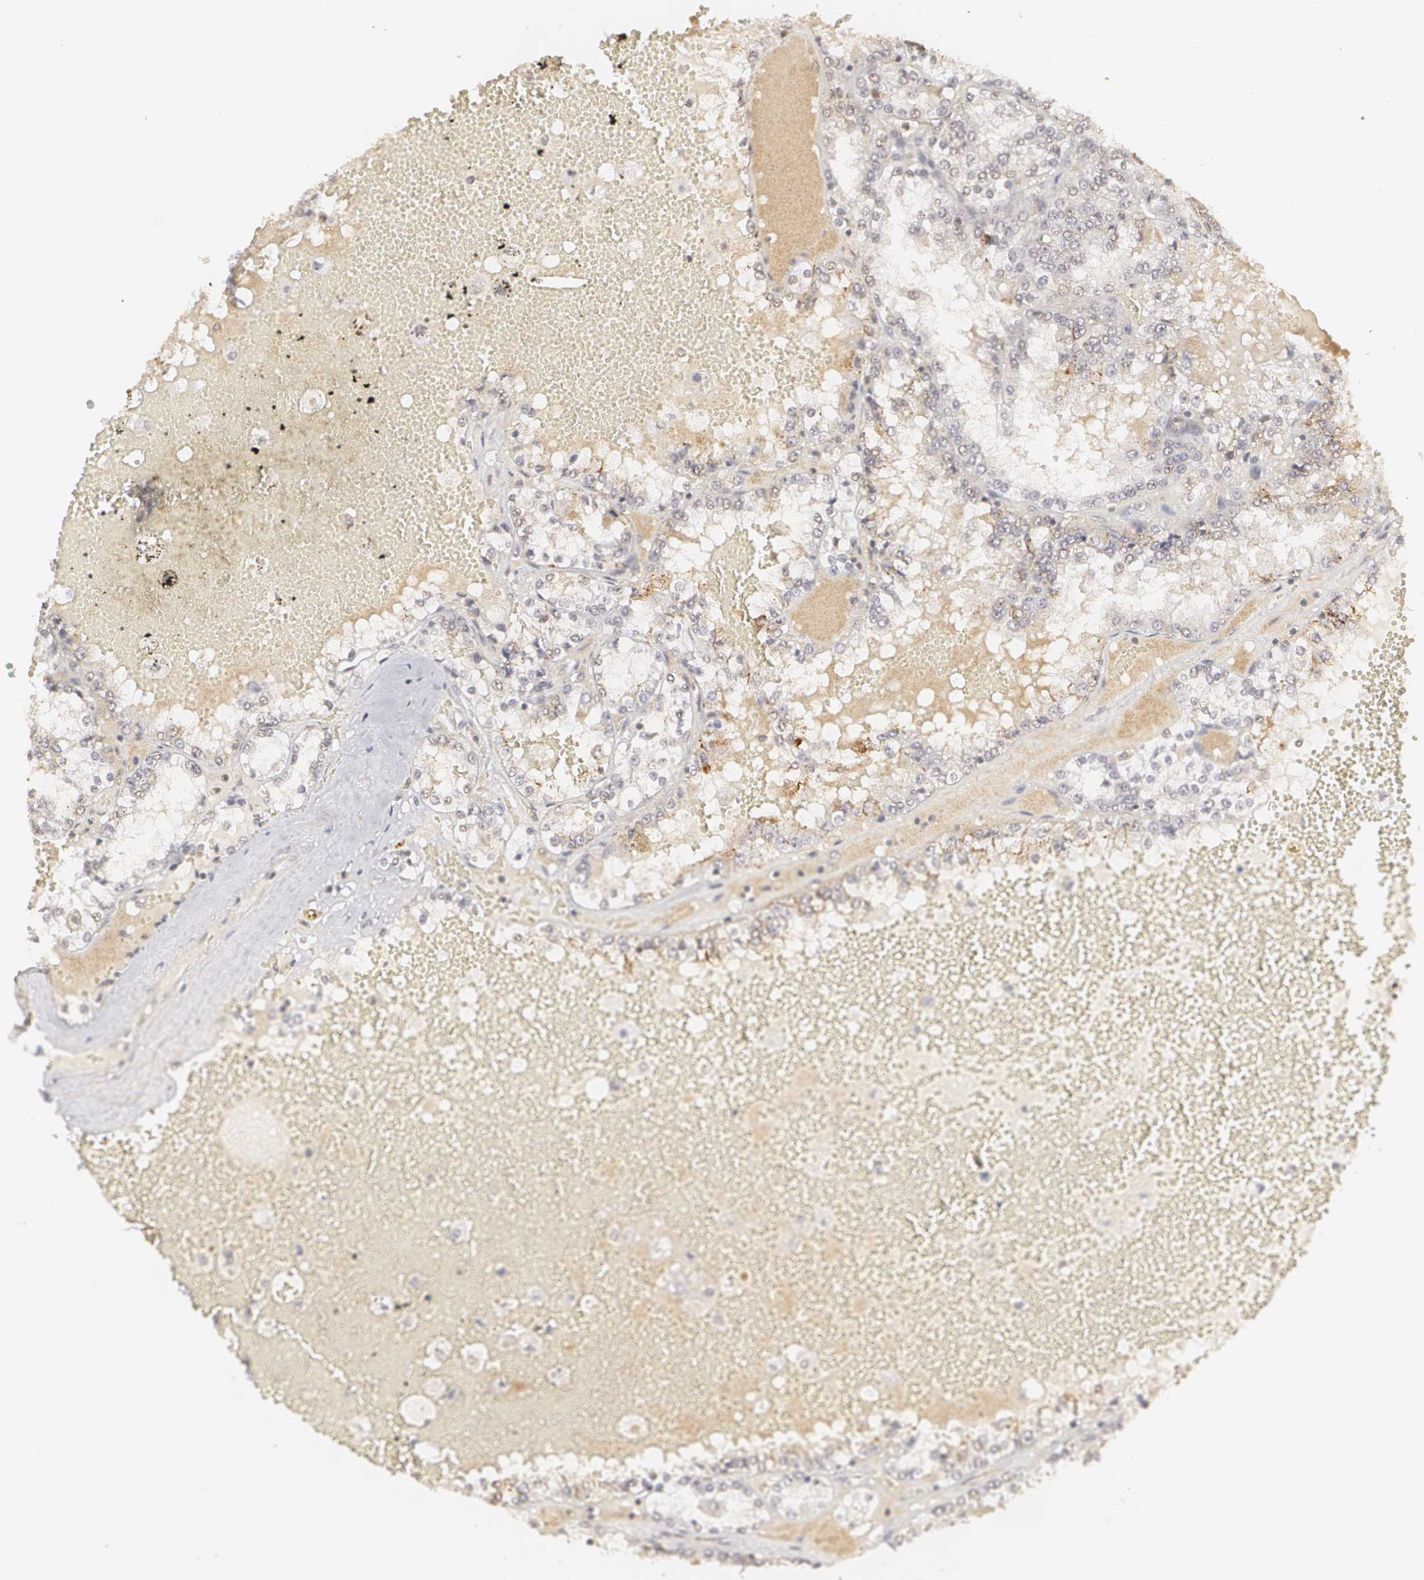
{"staining": {"intensity": "negative", "quantity": "none", "location": "none"}, "tissue": "renal cancer", "cell_type": "Tumor cells", "image_type": "cancer", "snomed": [{"axis": "morphology", "description": "Adenocarcinoma, NOS"}, {"axis": "topography", "description": "Kidney"}], "caption": "An immunohistochemistry micrograph of renal adenocarcinoma is shown. There is no staining in tumor cells of renal adenocarcinoma. (DAB (3,3'-diaminobenzidine) immunohistochemistry, high magnification).", "gene": "CLDN2", "patient": {"sex": "female", "age": 56}}